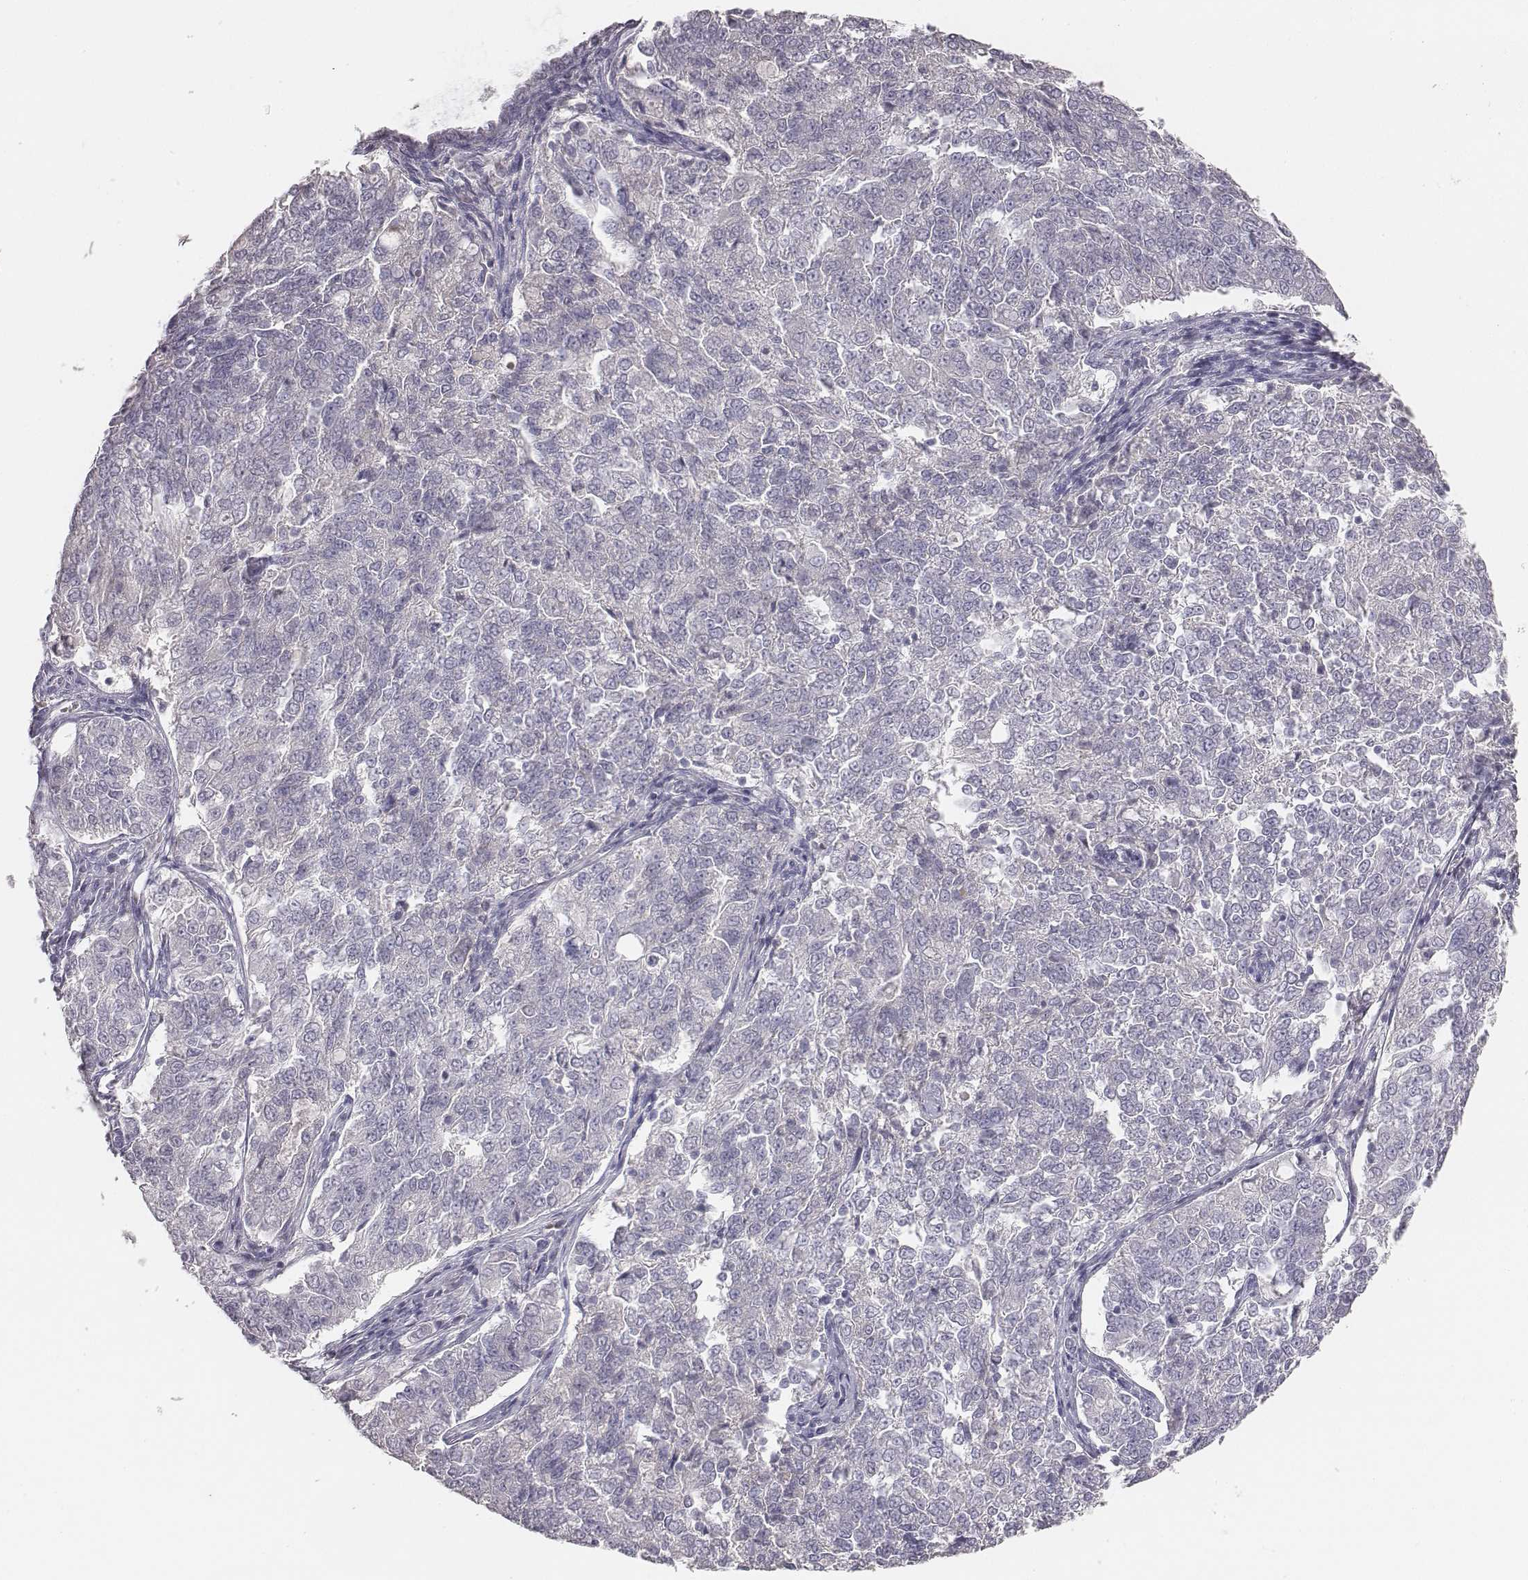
{"staining": {"intensity": "negative", "quantity": "none", "location": "none"}, "tissue": "endometrial cancer", "cell_type": "Tumor cells", "image_type": "cancer", "snomed": [{"axis": "morphology", "description": "Adenocarcinoma, NOS"}, {"axis": "topography", "description": "Endometrium"}], "caption": "IHC of endometrial adenocarcinoma reveals no positivity in tumor cells. (Brightfield microscopy of DAB (3,3'-diaminobenzidine) immunohistochemistry (IHC) at high magnification).", "gene": "MYH6", "patient": {"sex": "female", "age": 43}}